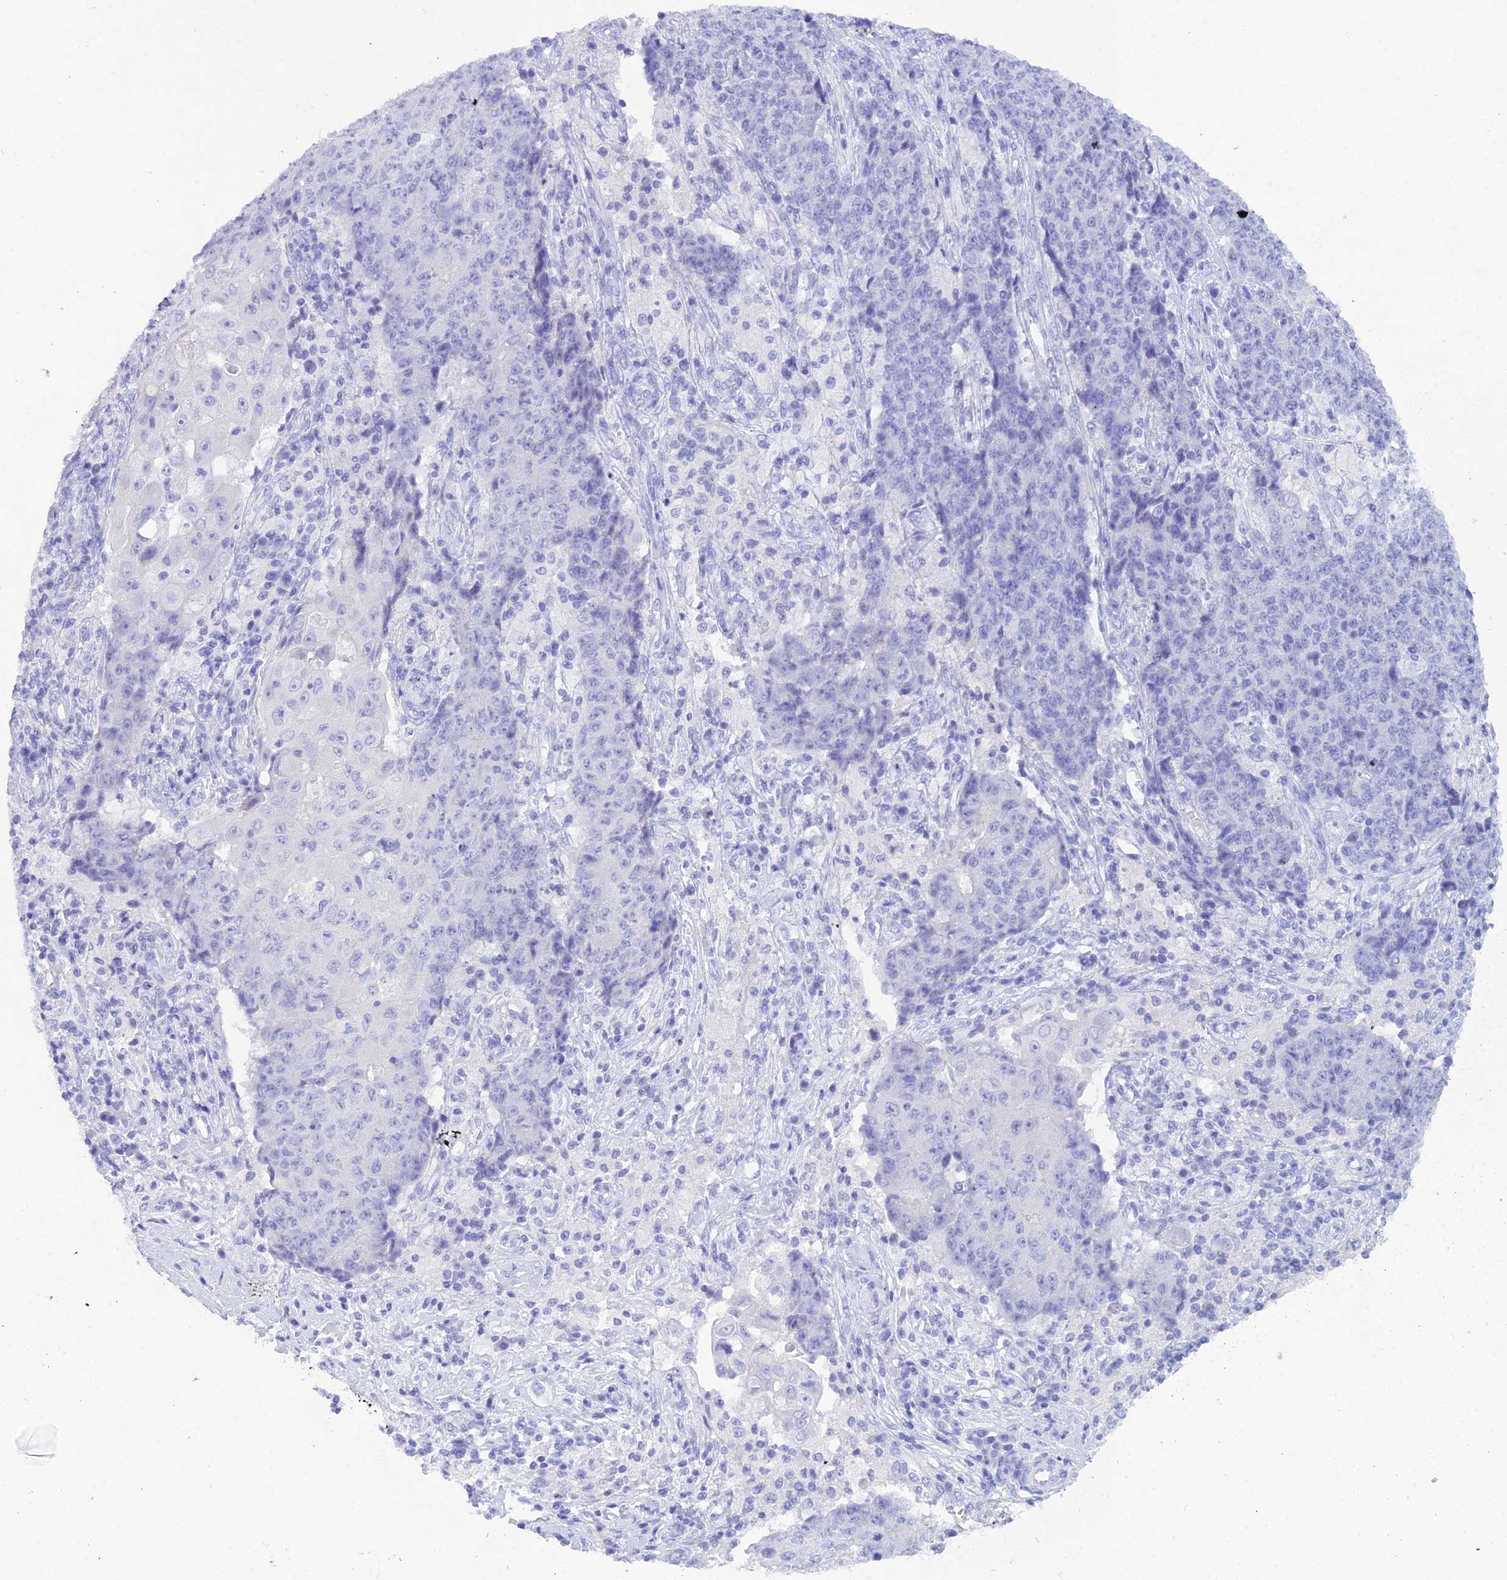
{"staining": {"intensity": "negative", "quantity": "none", "location": "none"}, "tissue": "ovarian cancer", "cell_type": "Tumor cells", "image_type": "cancer", "snomed": [{"axis": "morphology", "description": "Carcinoma, endometroid"}, {"axis": "topography", "description": "Ovary"}], "caption": "This is an immunohistochemistry (IHC) micrograph of ovarian endometroid carcinoma. There is no positivity in tumor cells.", "gene": "REG1A", "patient": {"sex": "female", "age": 42}}